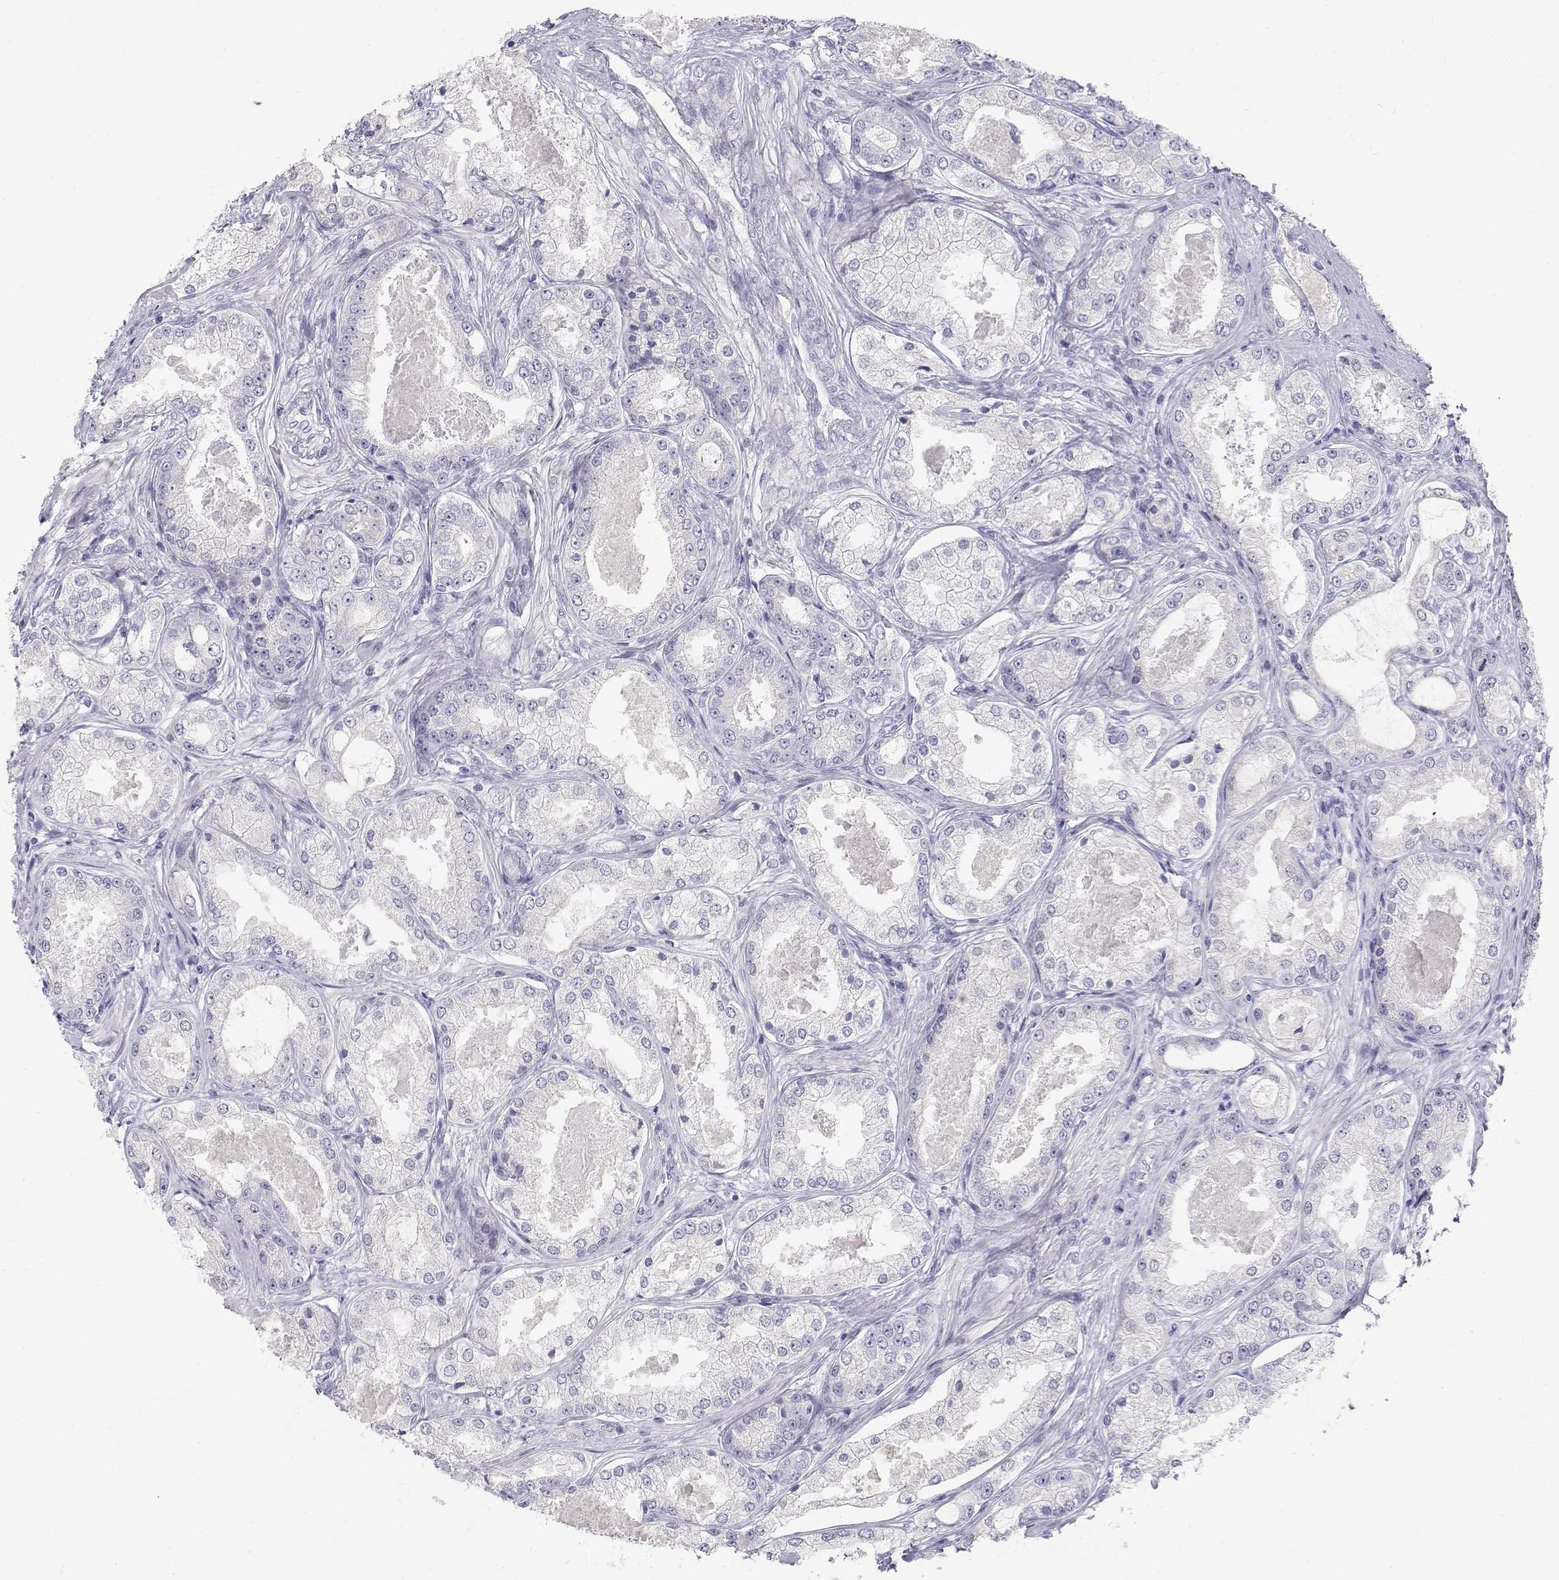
{"staining": {"intensity": "negative", "quantity": "none", "location": "none"}, "tissue": "prostate cancer", "cell_type": "Tumor cells", "image_type": "cancer", "snomed": [{"axis": "morphology", "description": "Adenocarcinoma, Low grade"}, {"axis": "topography", "description": "Prostate"}], "caption": "Tumor cells show no significant protein expression in prostate cancer (adenocarcinoma (low-grade)). (Immunohistochemistry, brightfield microscopy, high magnification).", "gene": "MISP", "patient": {"sex": "male", "age": 68}}